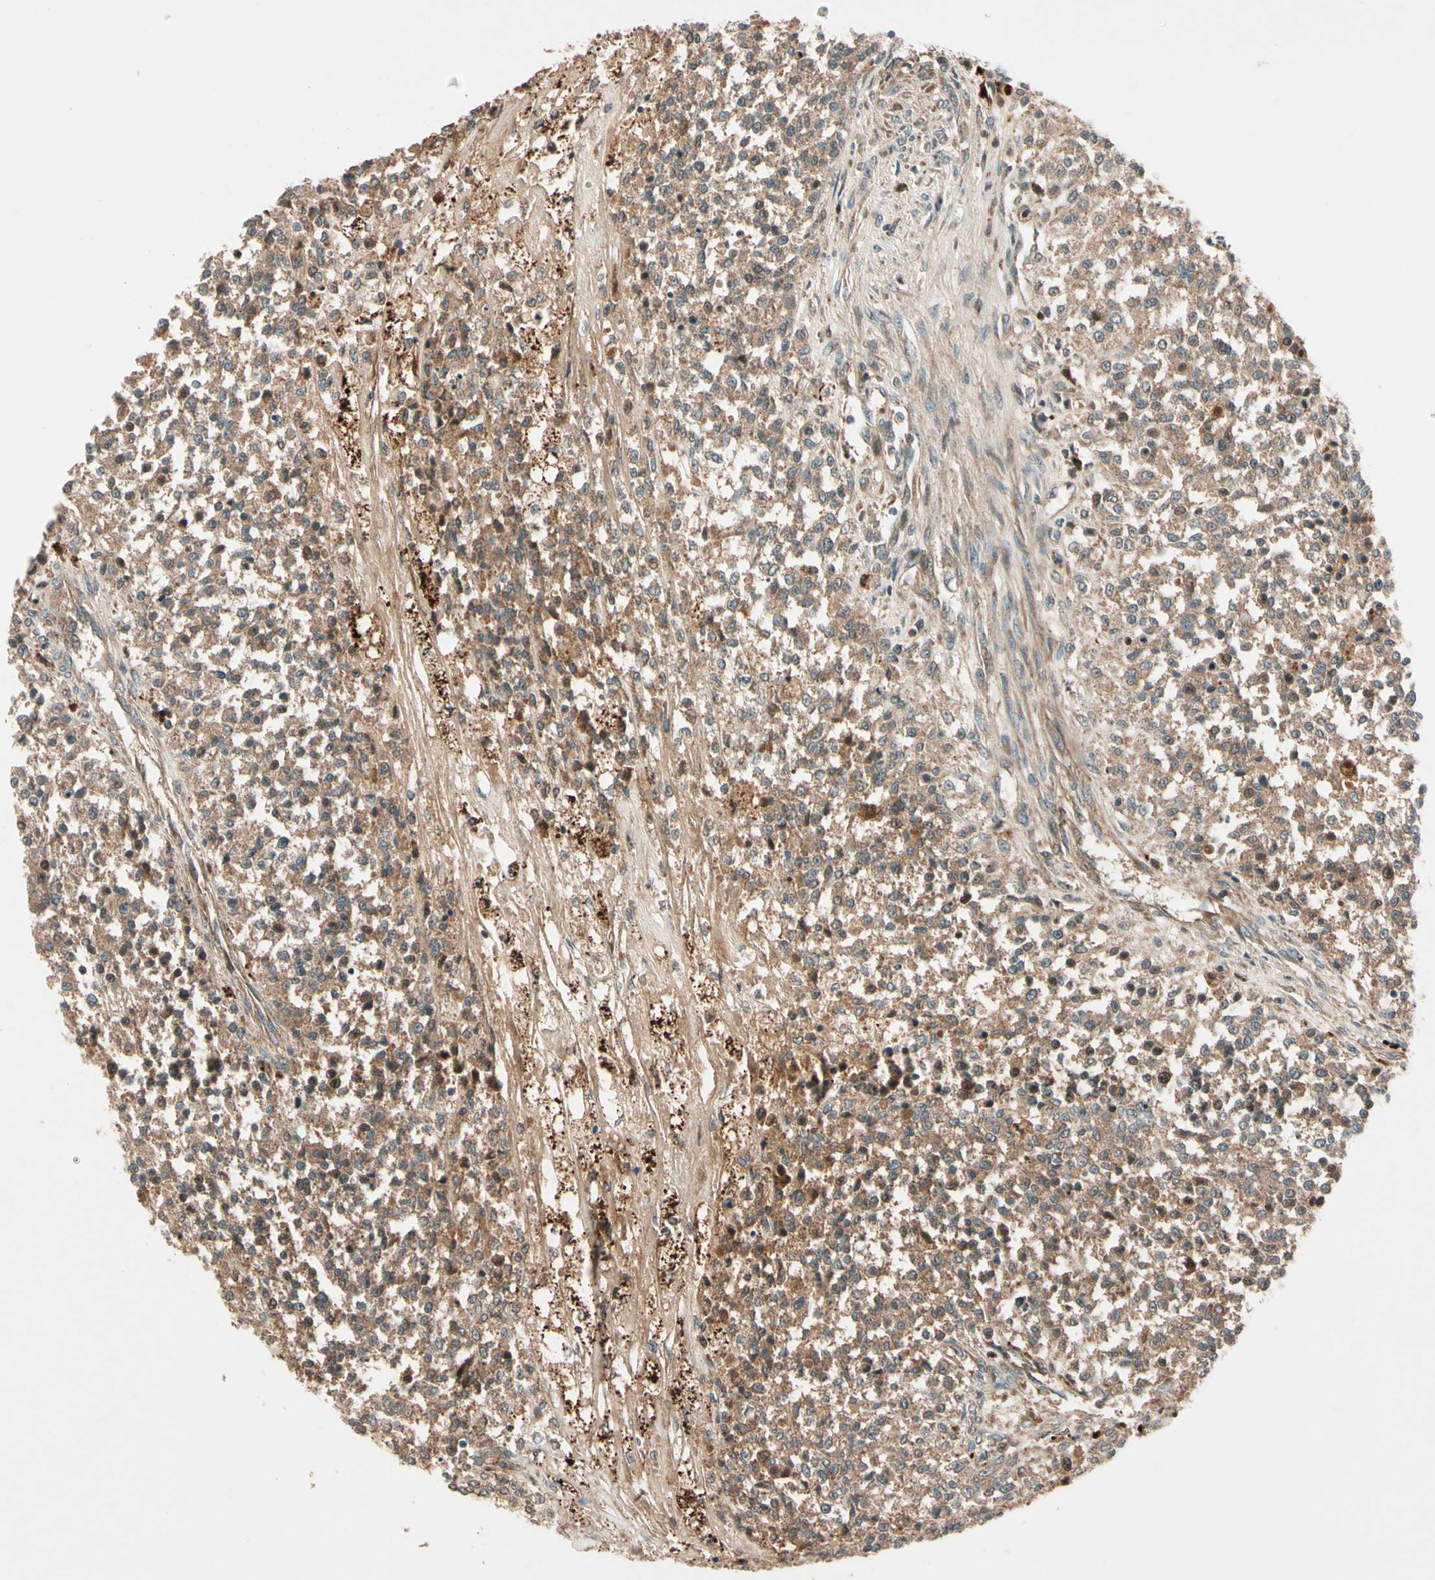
{"staining": {"intensity": "moderate", "quantity": ">75%", "location": "cytoplasmic/membranous"}, "tissue": "testis cancer", "cell_type": "Tumor cells", "image_type": "cancer", "snomed": [{"axis": "morphology", "description": "Seminoma, NOS"}, {"axis": "topography", "description": "Testis"}], "caption": "DAB immunohistochemical staining of human testis cancer (seminoma) demonstrates moderate cytoplasmic/membranous protein expression in about >75% of tumor cells.", "gene": "ACVR1C", "patient": {"sex": "male", "age": 59}}